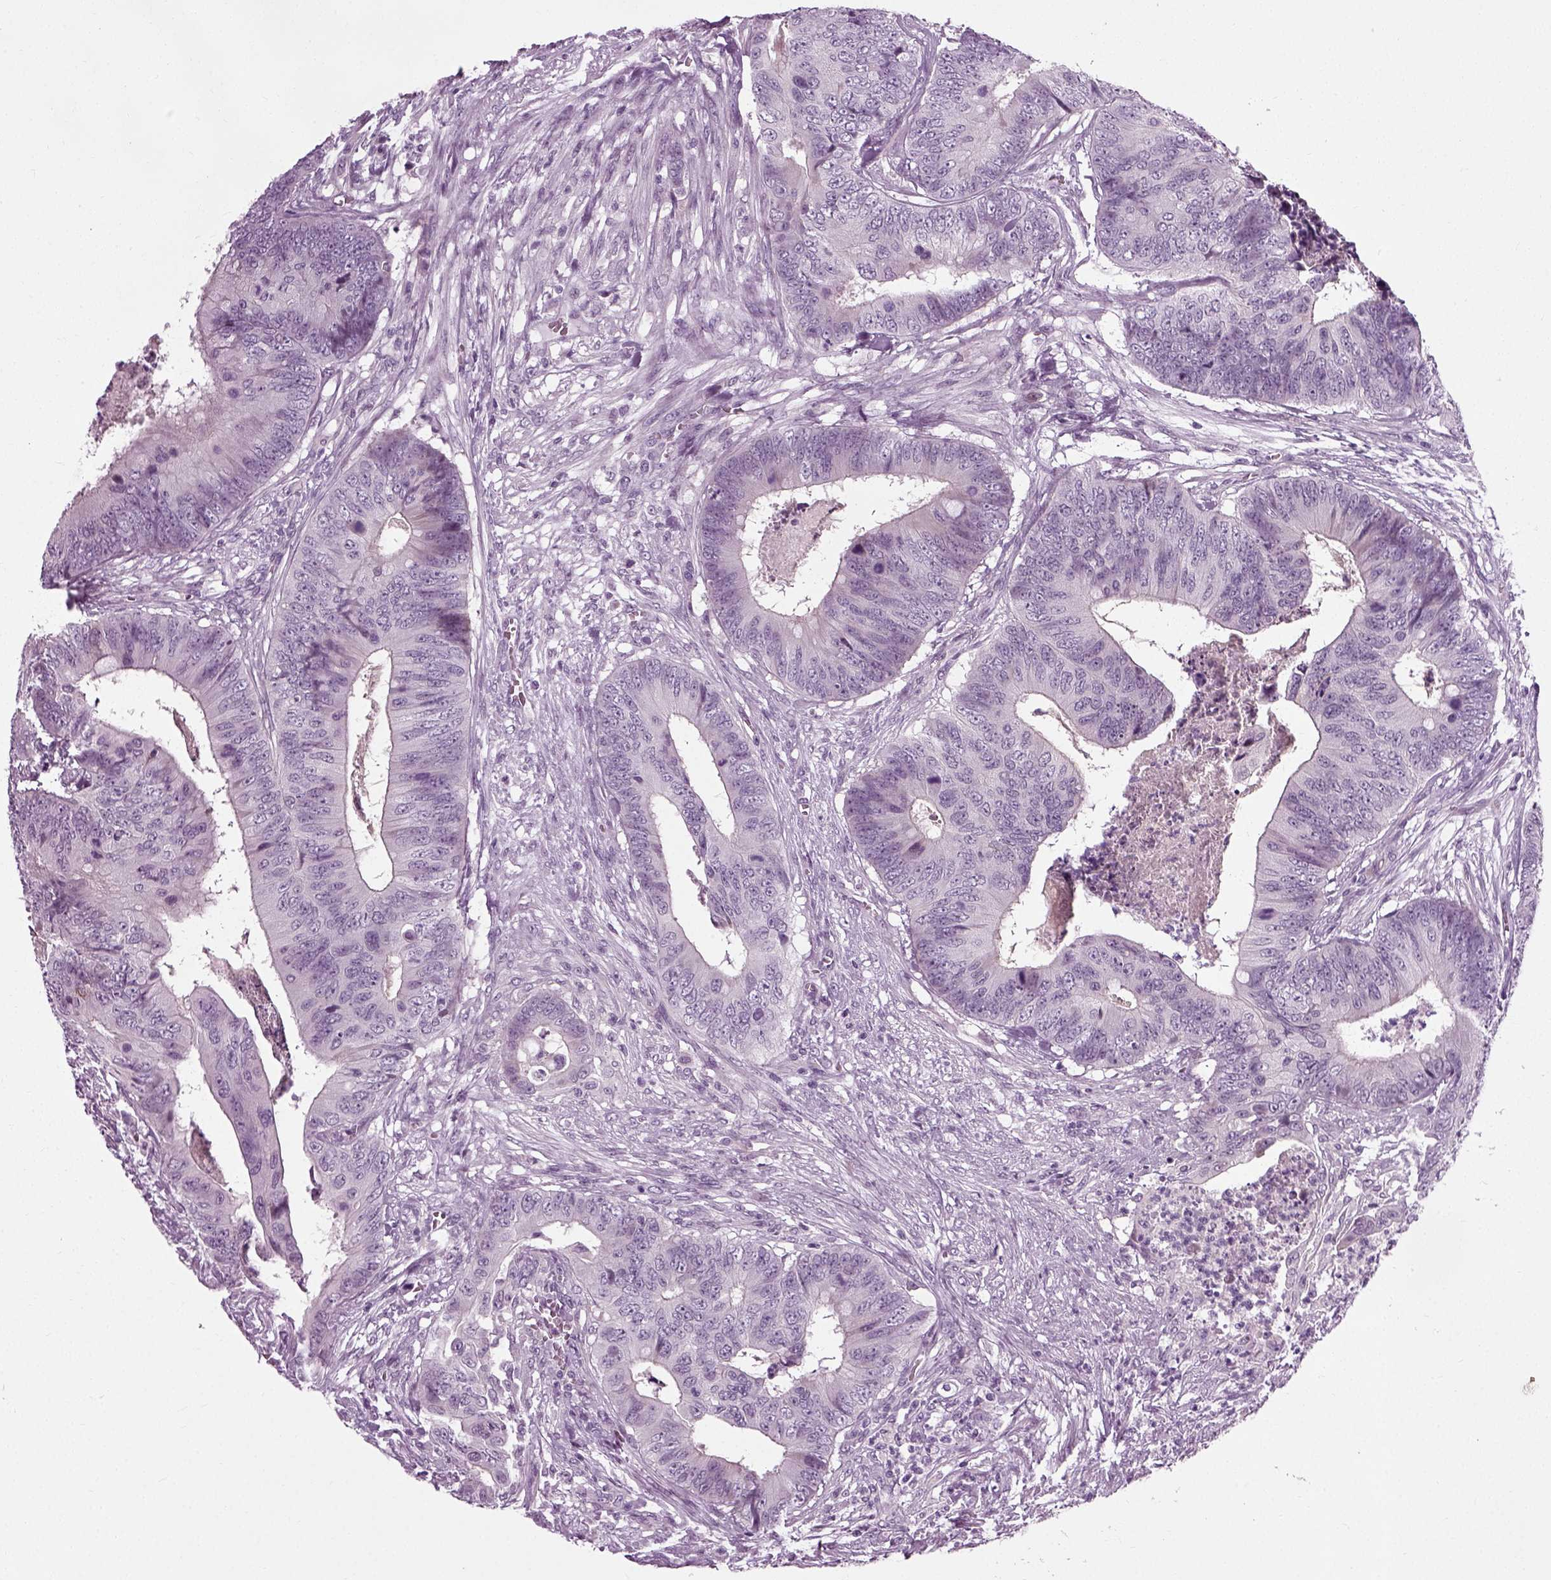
{"staining": {"intensity": "negative", "quantity": "none", "location": "none"}, "tissue": "colorectal cancer", "cell_type": "Tumor cells", "image_type": "cancer", "snomed": [{"axis": "morphology", "description": "Adenocarcinoma, NOS"}, {"axis": "topography", "description": "Colon"}], "caption": "DAB immunohistochemical staining of human adenocarcinoma (colorectal) shows no significant positivity in tumor cells.", "gene": "SCG5", "patient": {"sex": "male", "age": 84}}